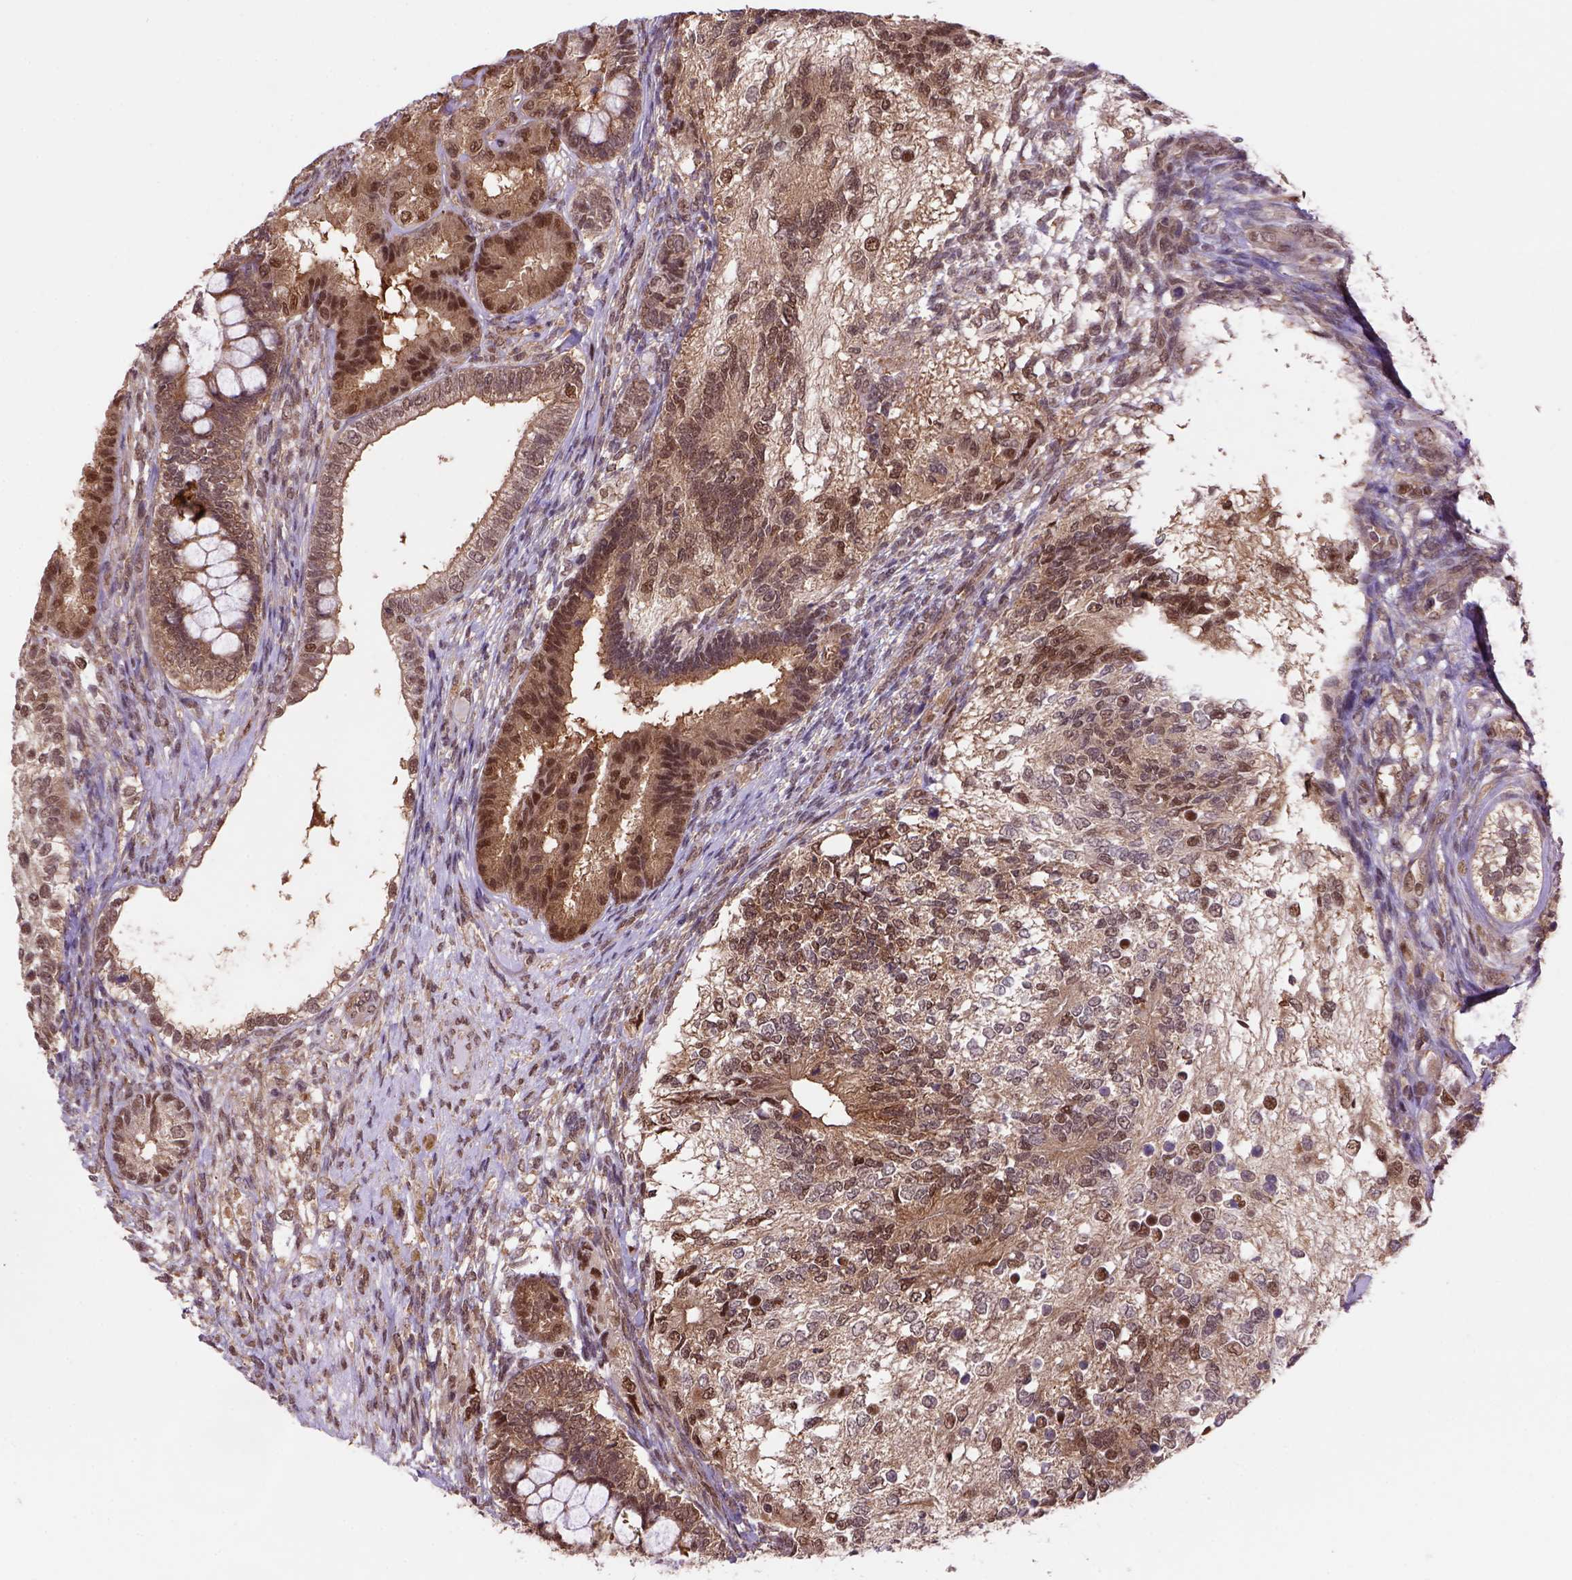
{"staining": {"intensity": "strong", "quantity": ">75%", "location": "cytoplasmic/membranous,nuclear"}, "tissue": "testis cancer", "cell_type": "Tumor cells", "image_type": "cancer", "snomed": [{"axis": "morphology", "description": "Seminoma, NOS"}, {"axis": "morphology", "description": "Carcinoma, Embryonal, NOS"}, {"axis": "topography", "description": "Testis"}], "caption": "High-power microscopy captured an immunohistochemistry (IHC) micrograph of testis cancer (seminoma), revealing strong cytoplasmic/membranous and nuclear positivity in about >75% of tumor cells.", "gene": "PSMC2", "patient": {"sex": "male", "age": 41}}